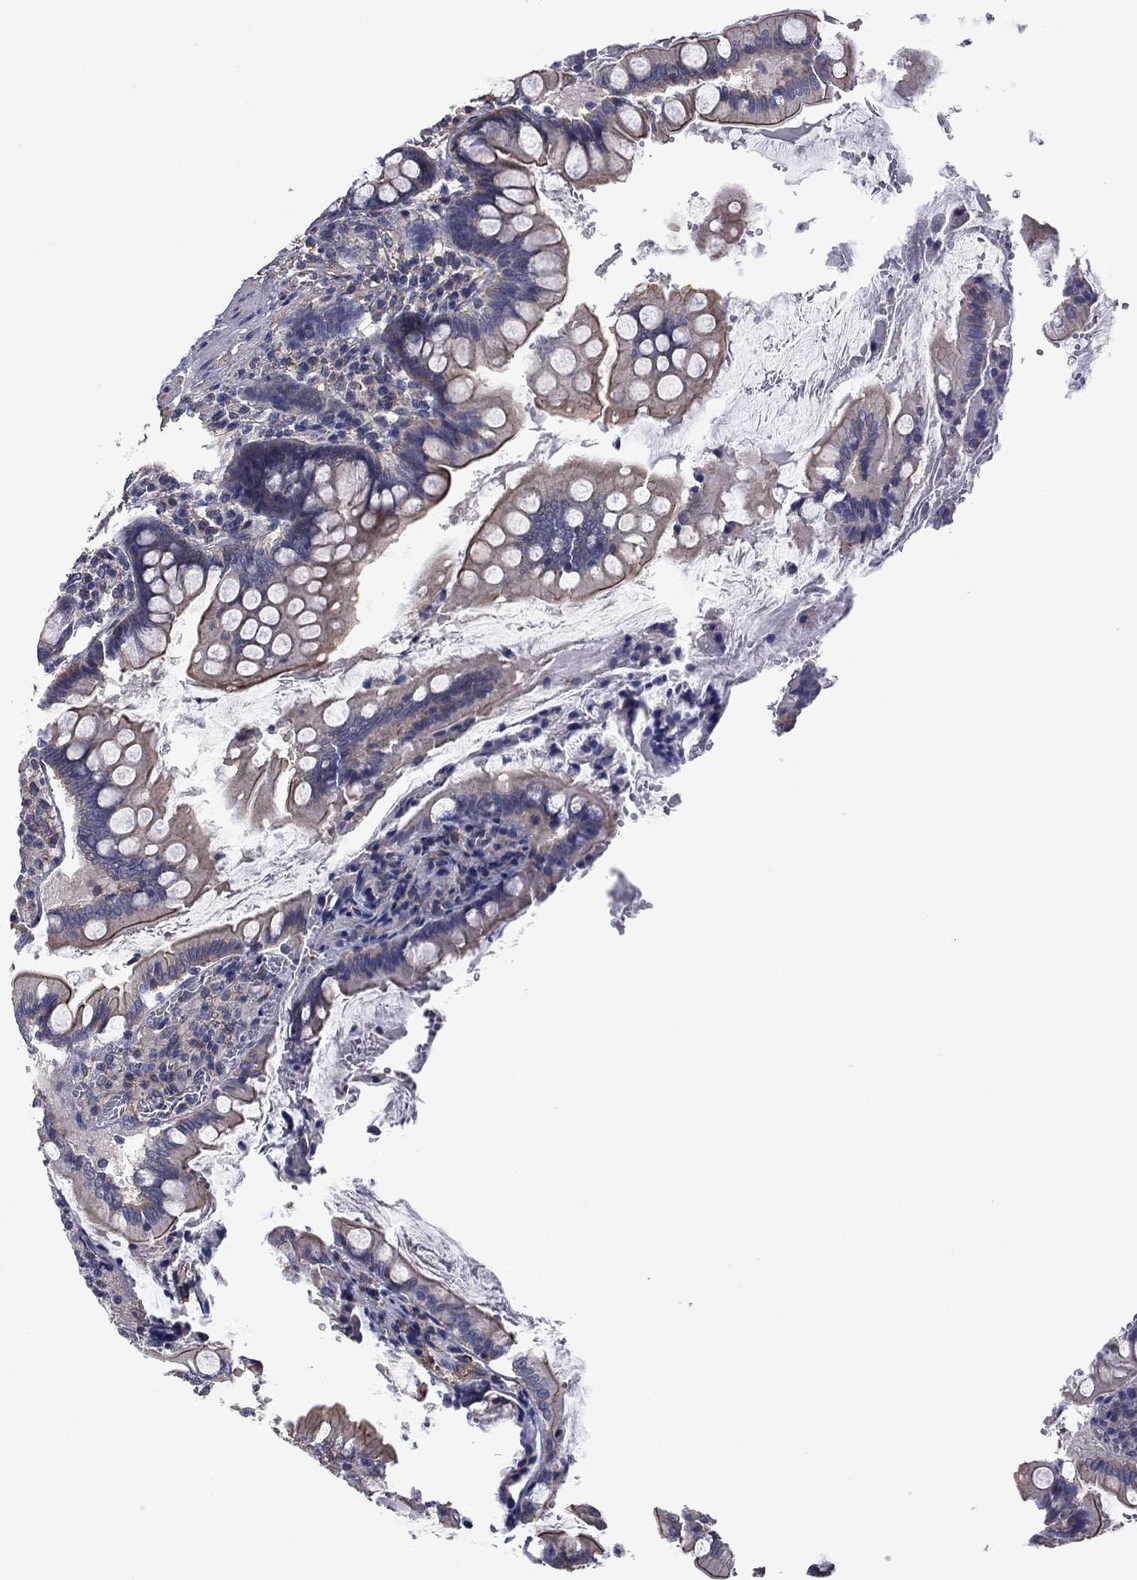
{"staining": {"intensity": "strong", "quantity": "<25%", "location": "cytoplasmic/membranous"}, "tissue": "small intestine", "cell_type": "Glandular cells", "image_type": "normal", "snomed": [{"axis": "morphology", "description": "Normal tissue, NOS"}, {"axis": "topography", "description": "Small intestine"}], "caption": "Protein positivity by immunohistochemistry exhibits strong cytoplasmic/membranous positivity in about <25% of glandular cells in normal small intestine.", "gene": "TCHH", "patient": {"sex": "female", "age": 56}}